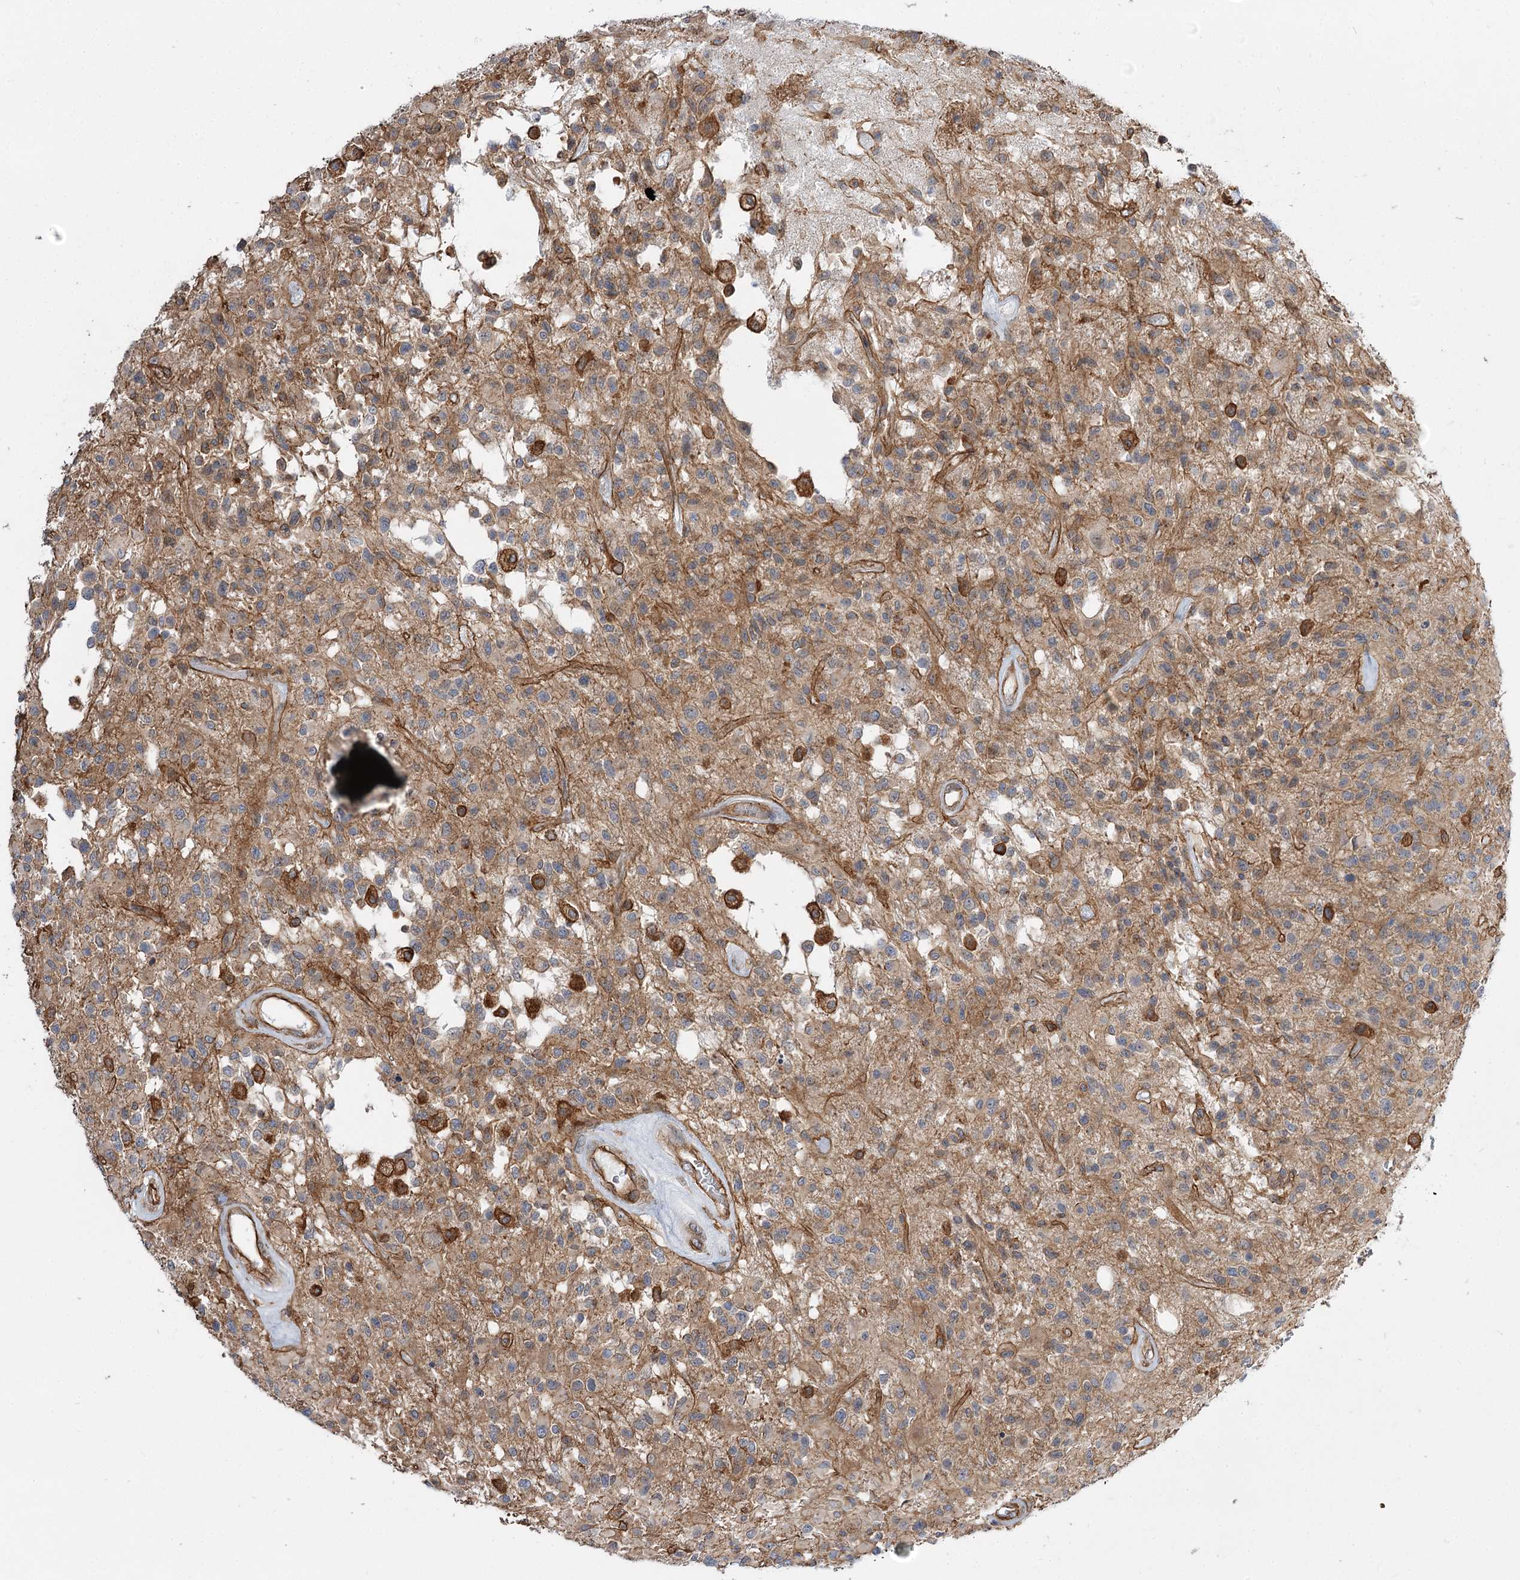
{"staining": {"intensity": "weak", "quantity": "<25%", "location": "cytoplasmic/membranous"}, "tissue": "glioma", "cell_type": "Tumor cells", "image_type": "cancer", "snomed": [{"axis": "morphology", "description": "Glioma, malignant, High grade"}, {"axis": "morphology", "description": "Glioblastoma, NOS"}, {"axis": "topography", "description": "Brain"}], "caption": "A photomicrograph of human malignant high-grade glioma is negative for staining in tumor cells.", "gene": "SH3BP5L", "patient": {"sex": "male", "age": 60}}